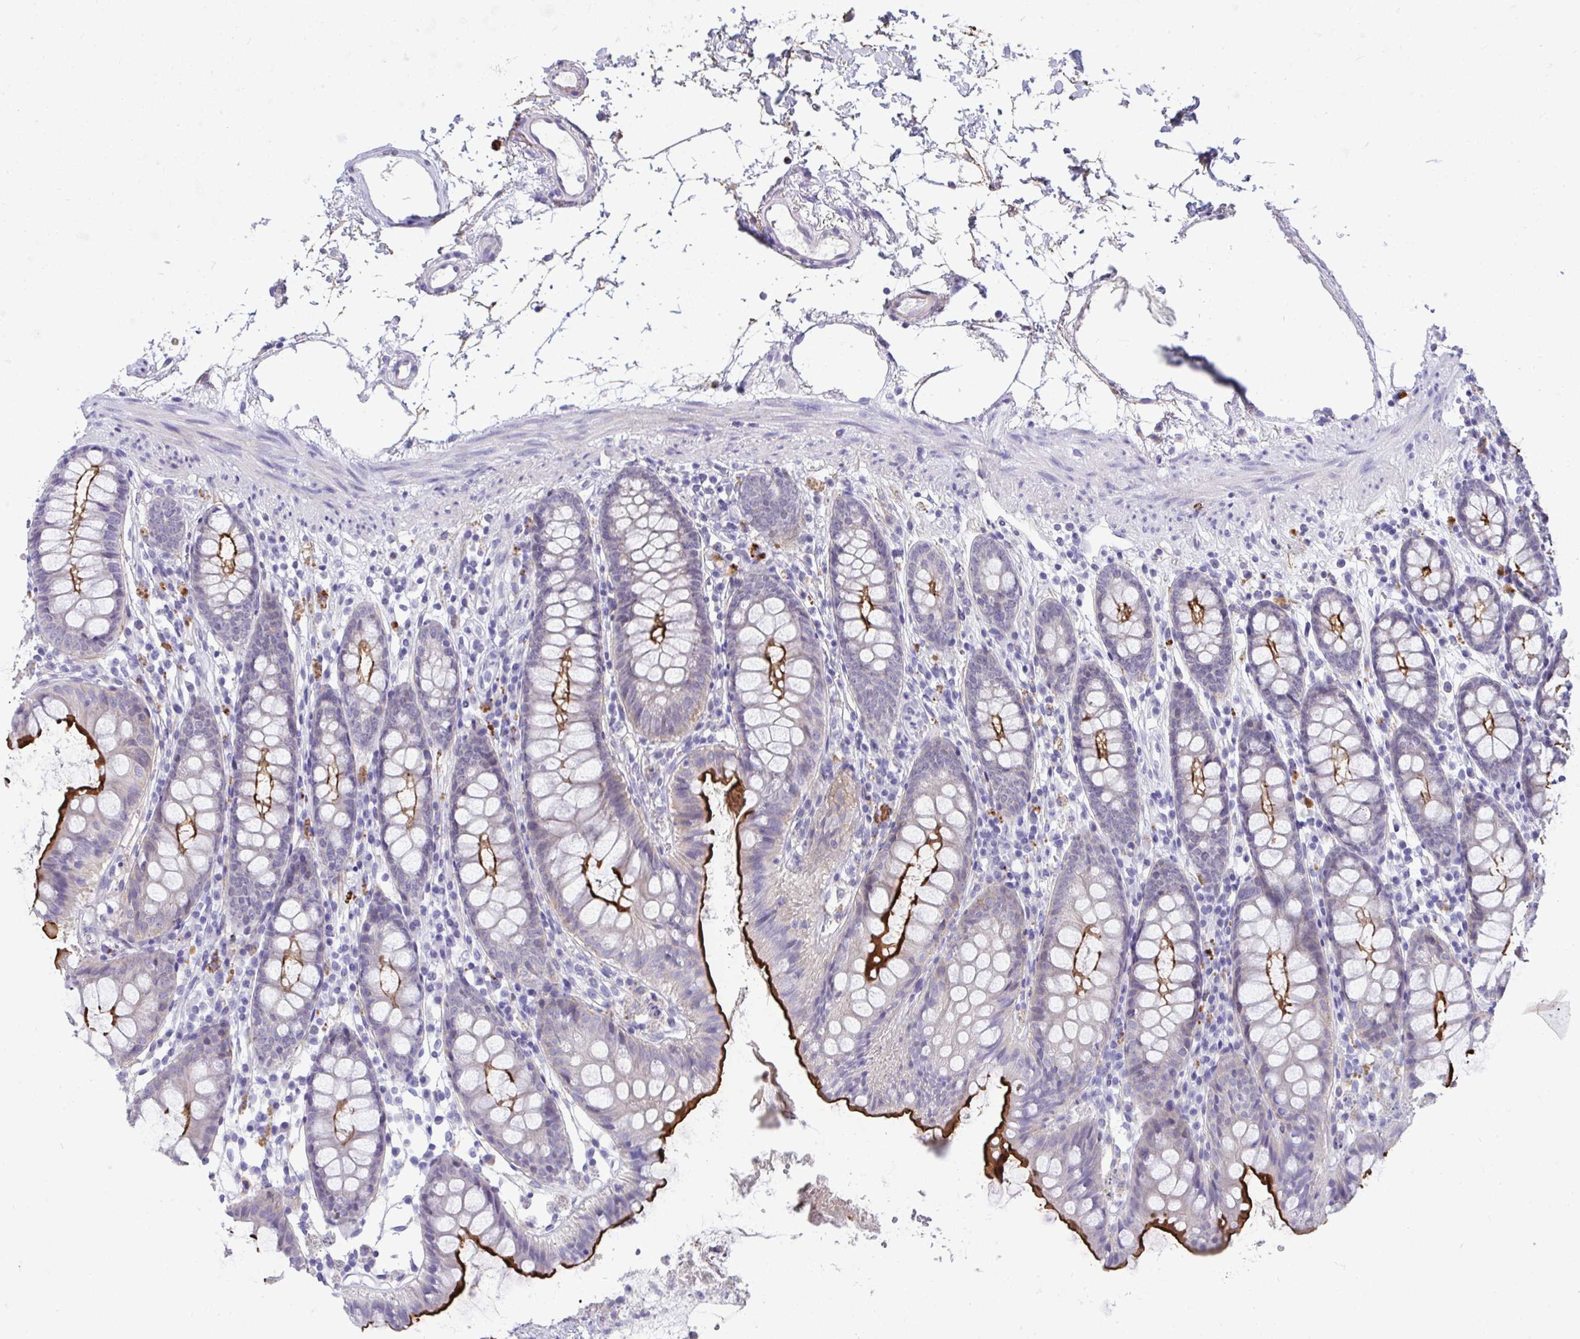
{"staining": {"intensity": "negative", "quantity": "none", "location": "none"}, "tissue": "colon", "cell_type": "Endothelial cells", "image_type": "normal", "snomed": [{"axis": "morphology", "description": "Normal tissue, NOS"}, {"axis": "topography", "description": "Colon"}], "caption": "IHC of normal human colon demonstrates no expression in endothelial cells.", "gene": "PIGZ", "patient": {"sex": "female", "age": 84}}